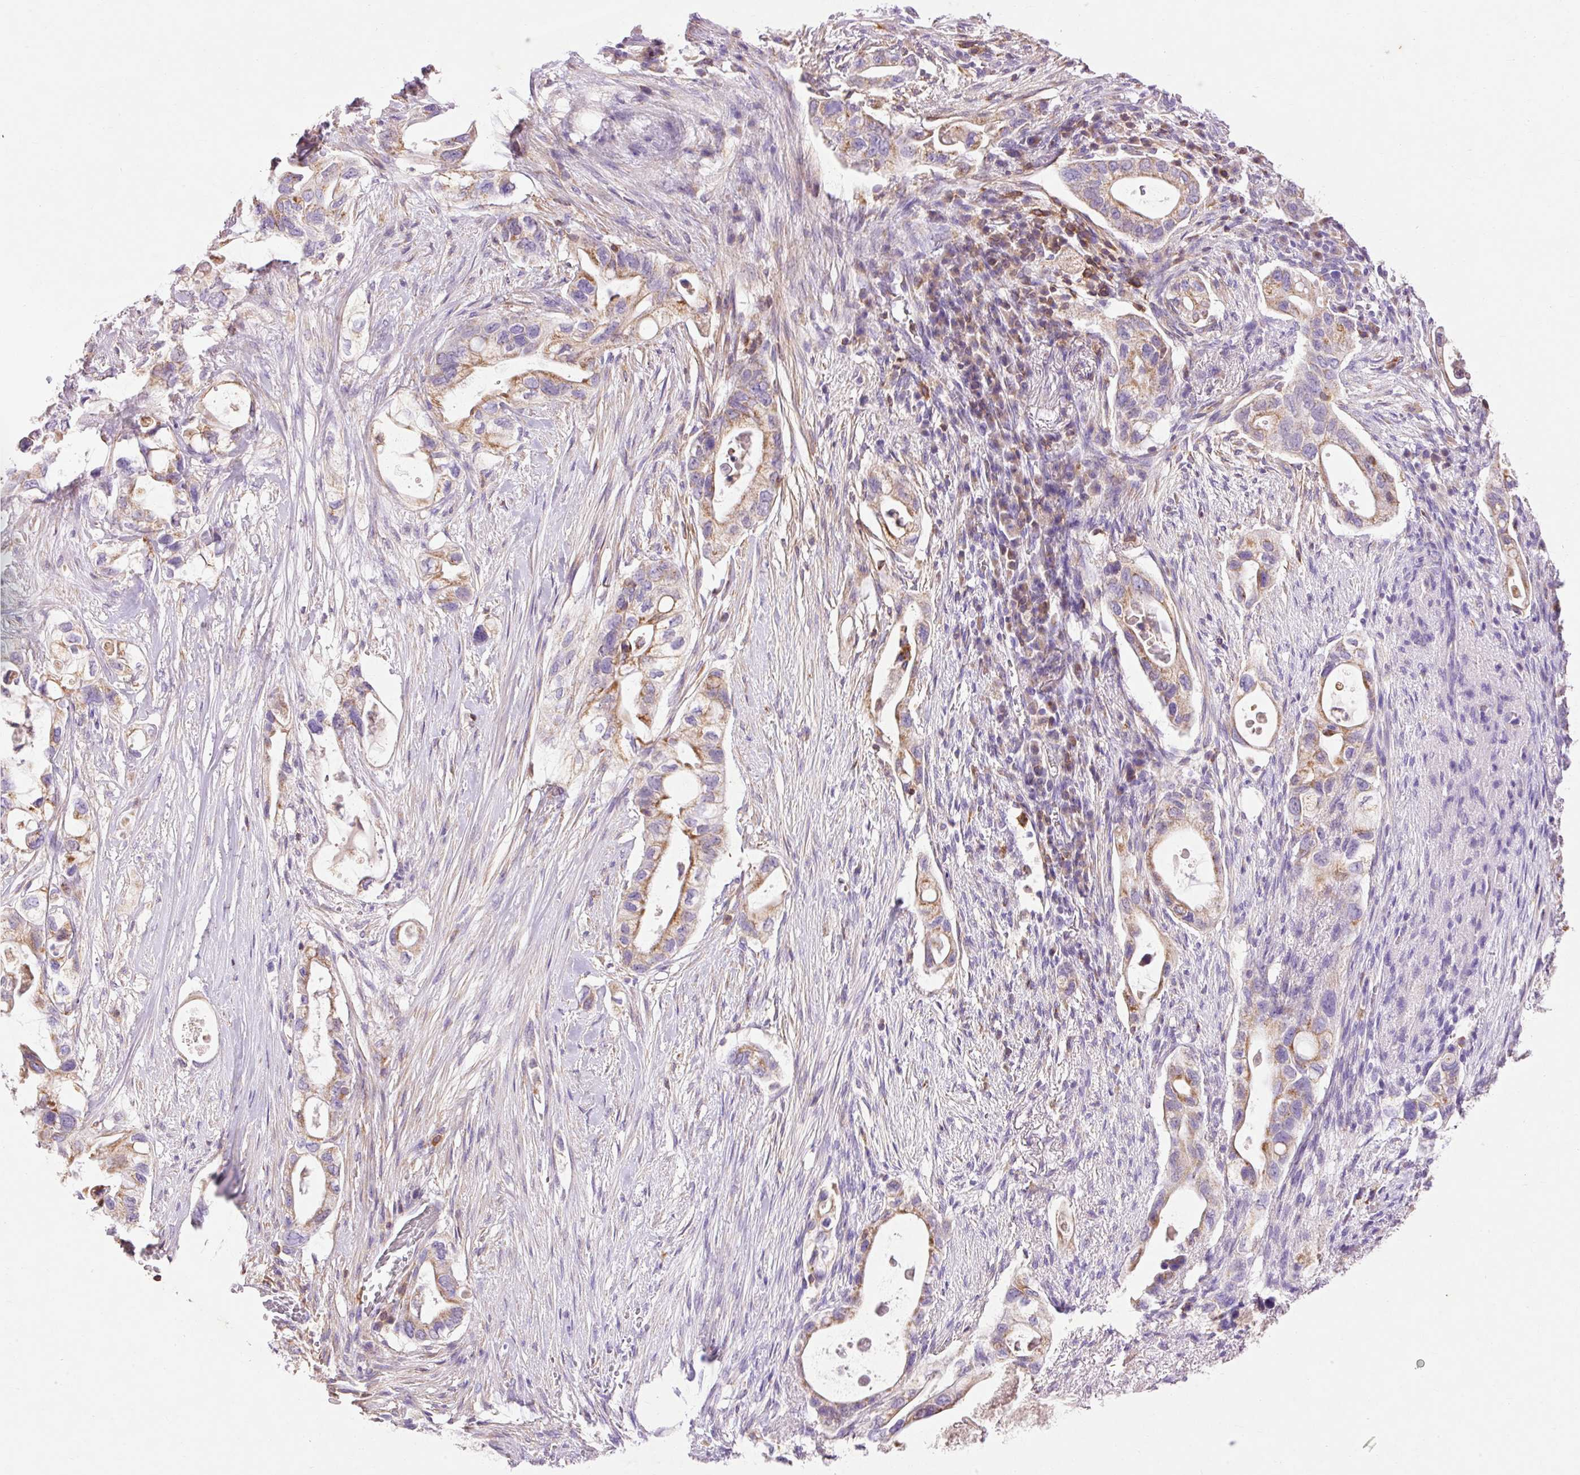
{"staining": {"intensity": "moderate", "quantity": ">75%", "location": "cytoplasmic/membranous"}, "tissue": "pancreatic cancer", "cell_type": "Tumor cells", "image_type": "cancer", "snomed": [{"axis": "morphology", "description": "Adenocarcinoma, NOS"}, {"axis": "topography", "description": "Pancreas"}], "caption": "This image displays immunohistochemistry staining of human pancreatic adenocarcinoma, with medium moderate cytoplasmic/membranous expression in about >75% of tumor cells.", "gene": "IMMT", "patient": {"sex": "female", "age": 72}}